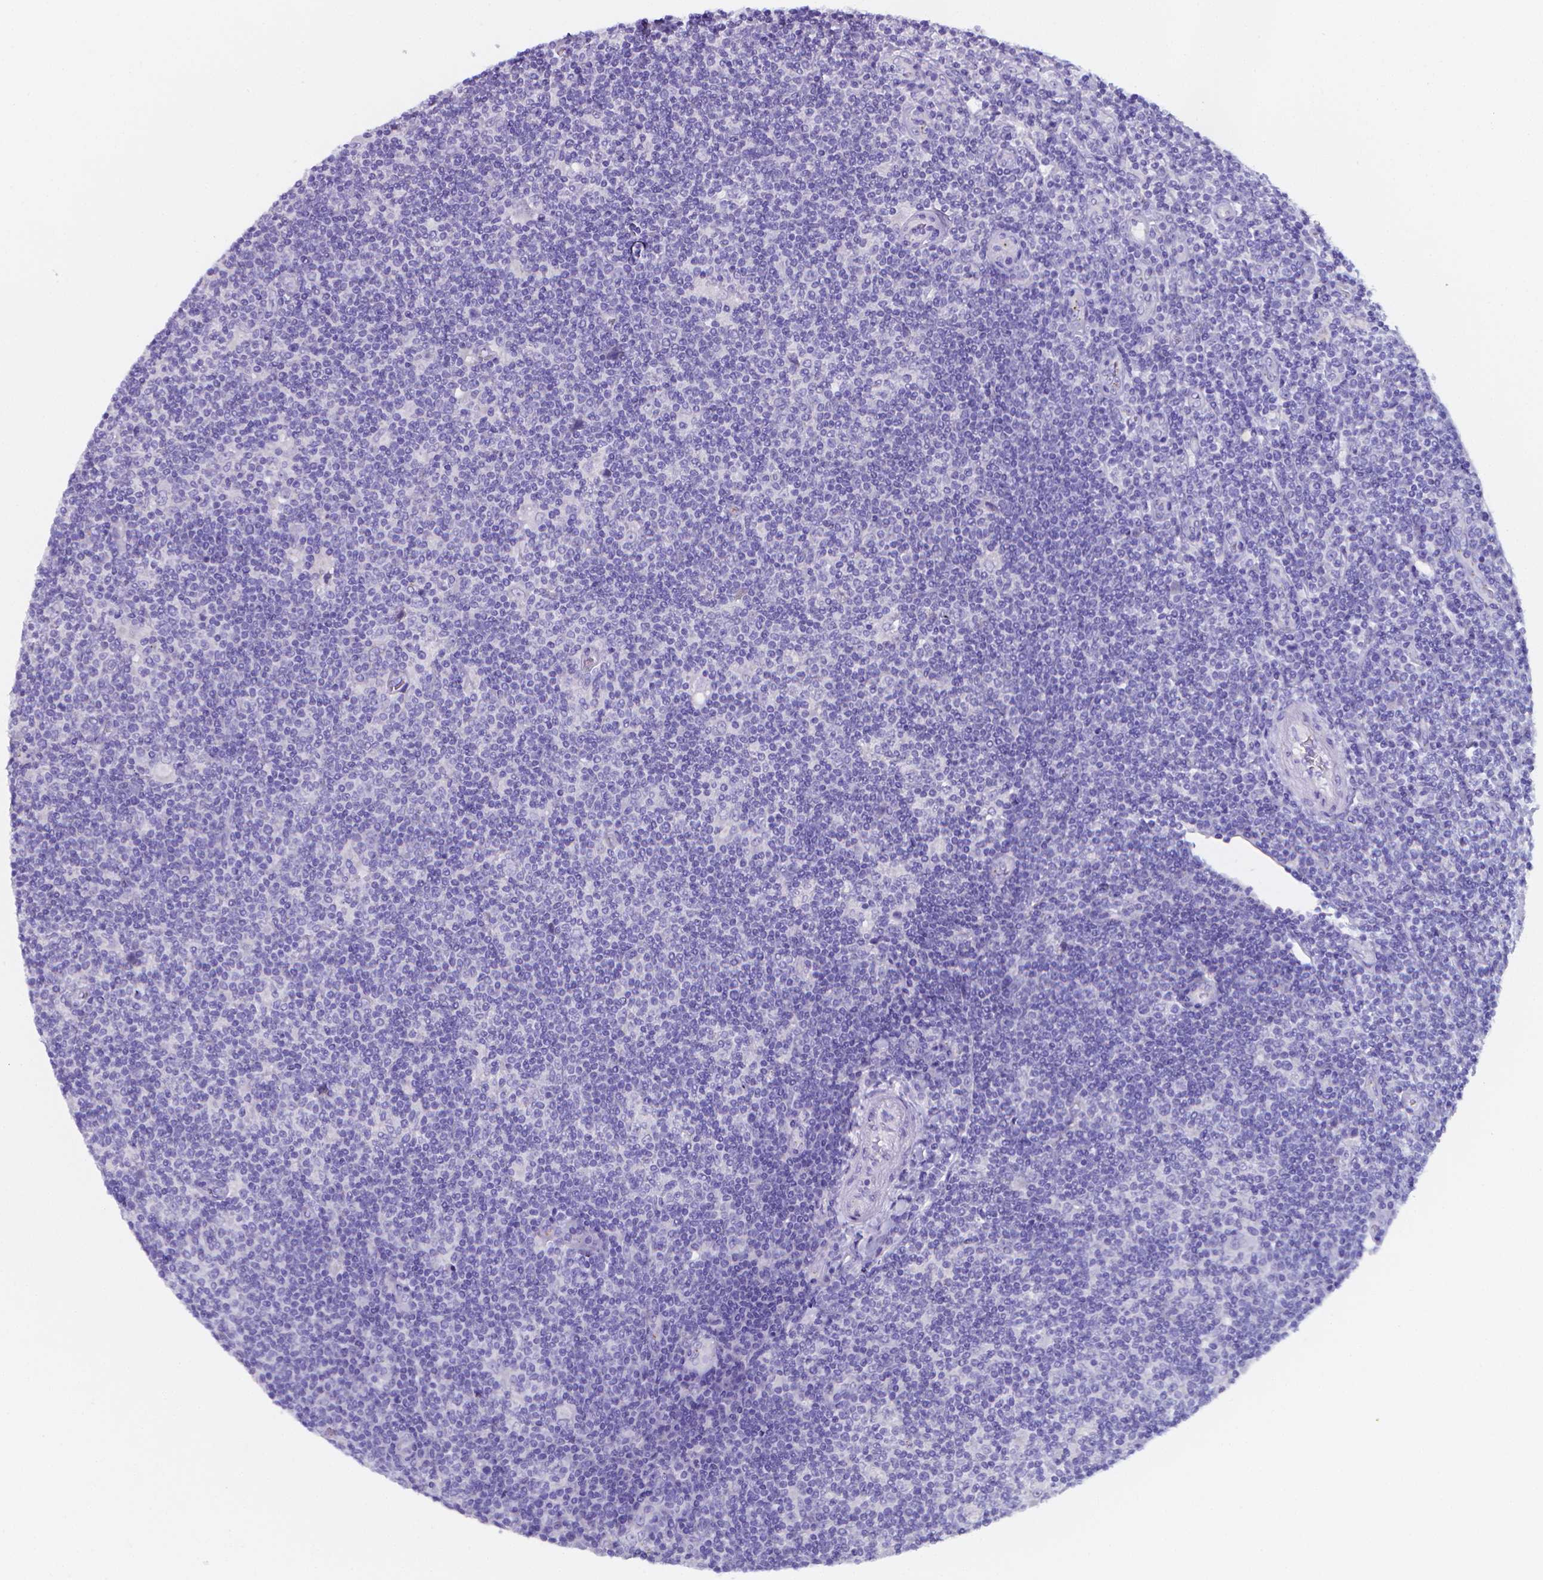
{"staining": {"intensity": "negative", "quantity": "none", "location": "none"}, "tissue": "lymphoma", "cell_type": "Tumor cells", "image_type": "cancer", "snomed": [{"axis": "morphology", "description": "Hodgkin's disease, NOS"}, {"axis": "topography", "description": "Lymph node"}], "caption": "A high-resolution micrograph shows IHC staining of Hodgkin's disease, which demonstrates no significant staining in tumor cells.", "gene": "LRRC73", "patient": {"sex": "male", "age": 40}}